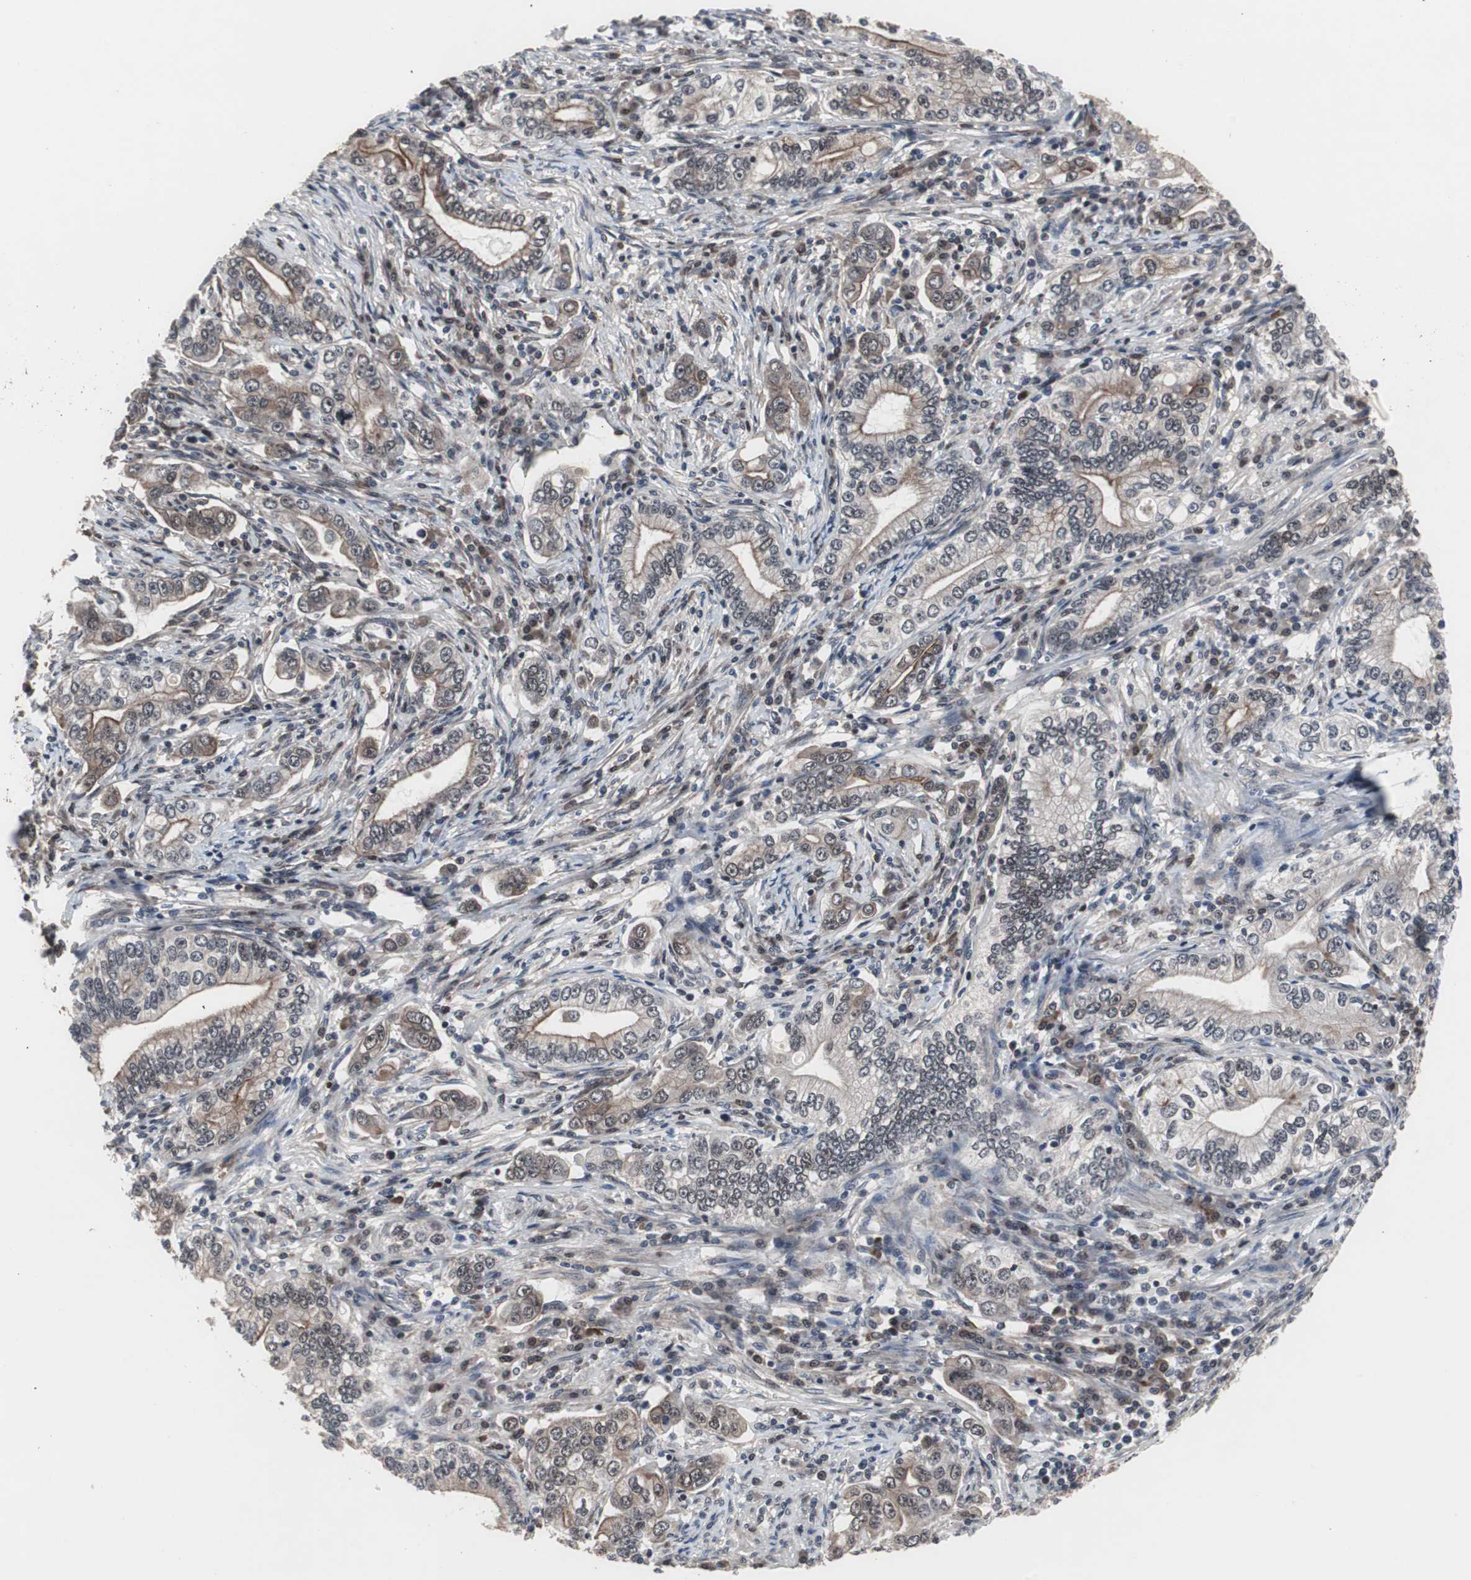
{"staining": {"intensity": "moderate", "quantity": "<25%", "location": "cytoplasmic/membranous"}, "tissue": "stomach cancer", "cell_type": "Tumor cells", "image_type": "cancer", "snomed": [{"axis": "morphology", "description": "Adenocarcinoma, NOS"}, {"axis": "topography", "description": "Stomach, lower"}], "caption": "This histopathology image exhibits stomach adenocarcinoma stained with IHC to label a protein in brown. The cytoplasmic/membranous of tumor cells show moderate positivity for the protein. Nuclei are counter-stained blue.", "gene": "GTF2F2", "patient": {"sex": "female", "age": 72}}